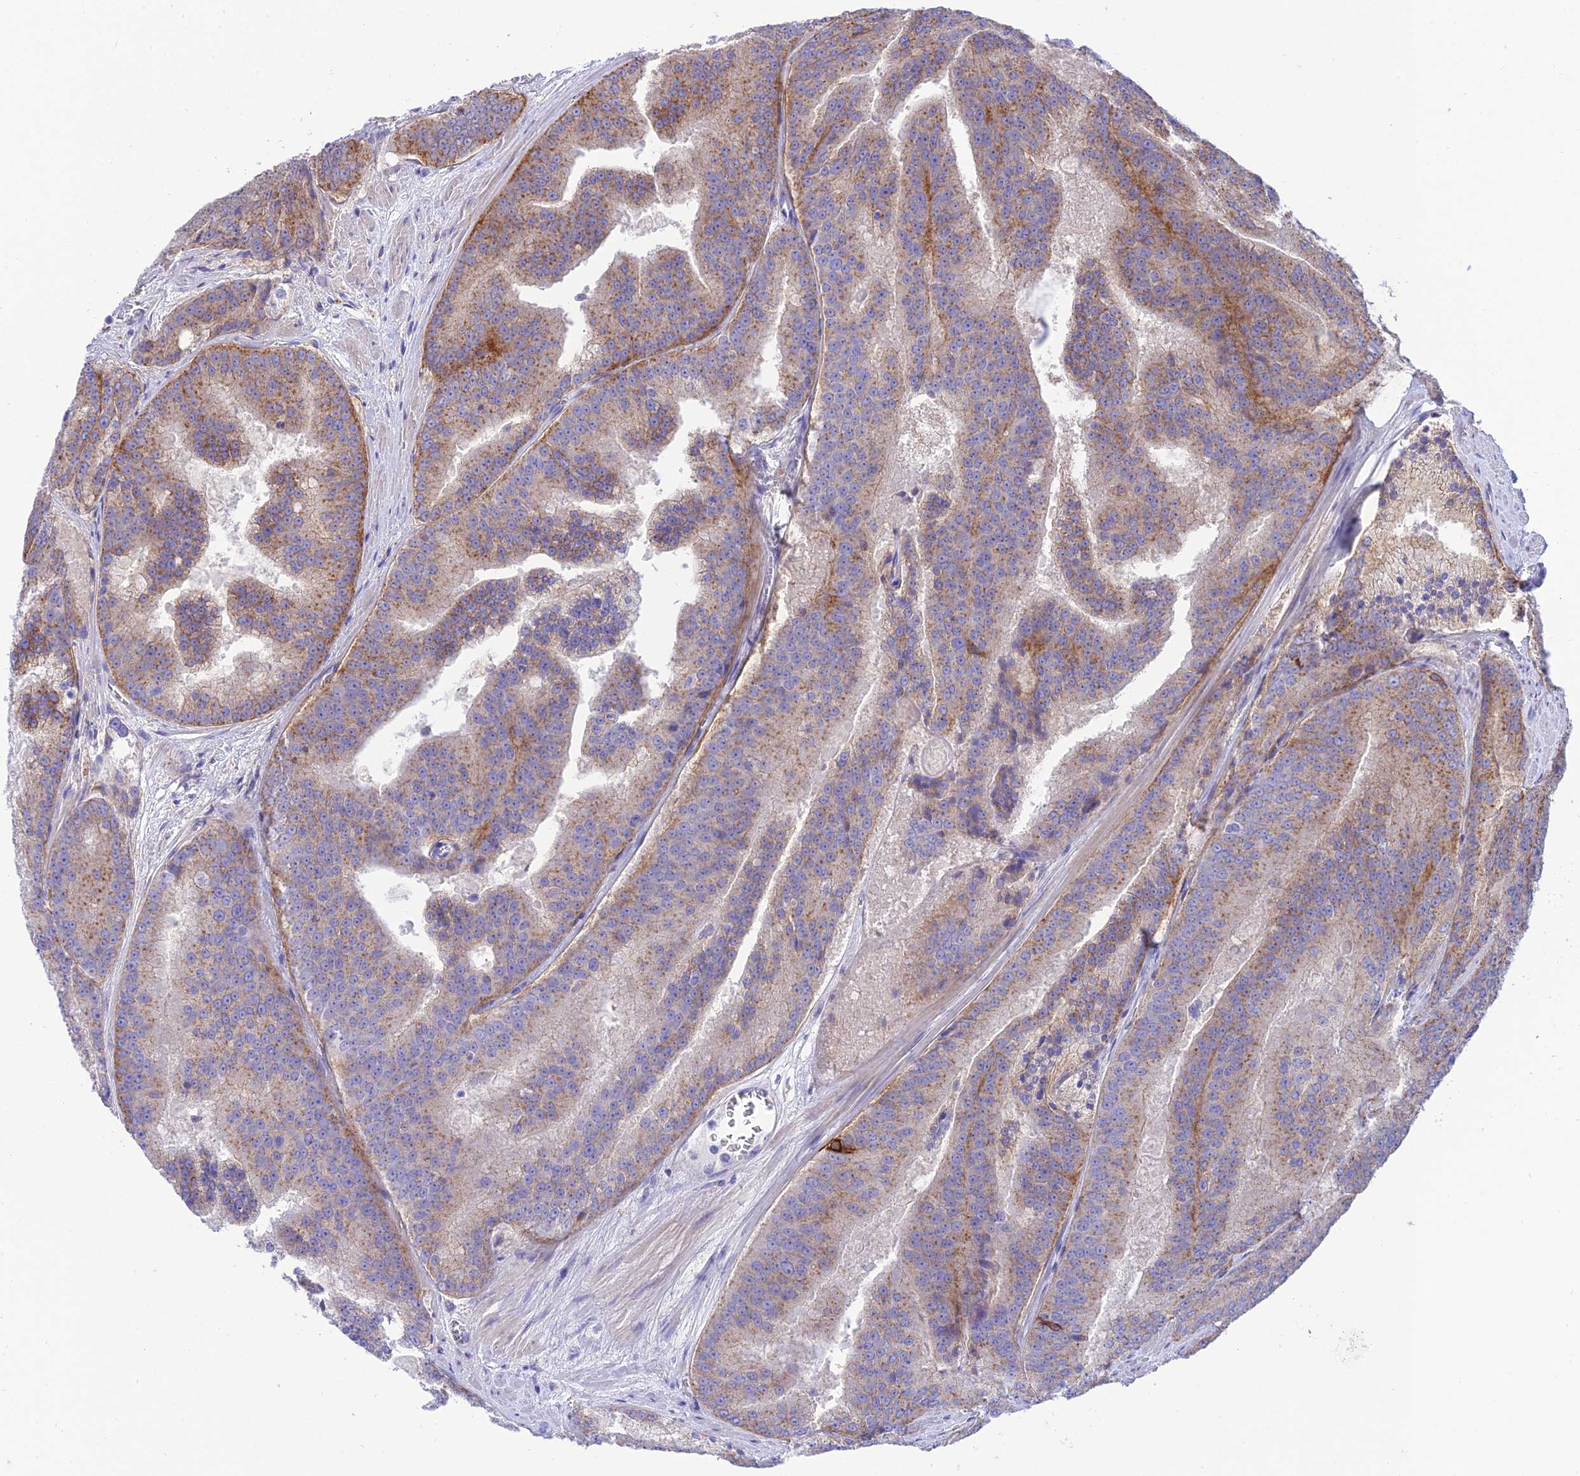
{"staining": {"intensity": "moderate", "quantity": "25%-75%", "location": "cytoplasmic/membranous"}, "tissue": "prostate cancer", "cell_type": "Tumor cells", "image_type": "cancer", "snomed": [{"axis": "morphology", "description": "Adenocarcinoma, High grade"}, {"axis": "topography", "description": "Prostate"}], "caption": "Immunohistochemistry micrograph of neoplastic tissue: prostate cancer (adenocarcinoma (high-grade)) stained using immunohistochemistry (IHC) demonstrates medium levels of moderate protein expression localized specifically in the cytoplasmic/membranous of tumor cells, appearing as a cytoplasmic/membranous brown color.", "gene": "CCDC157", "patient": {"sex": "male", "age": 61}}